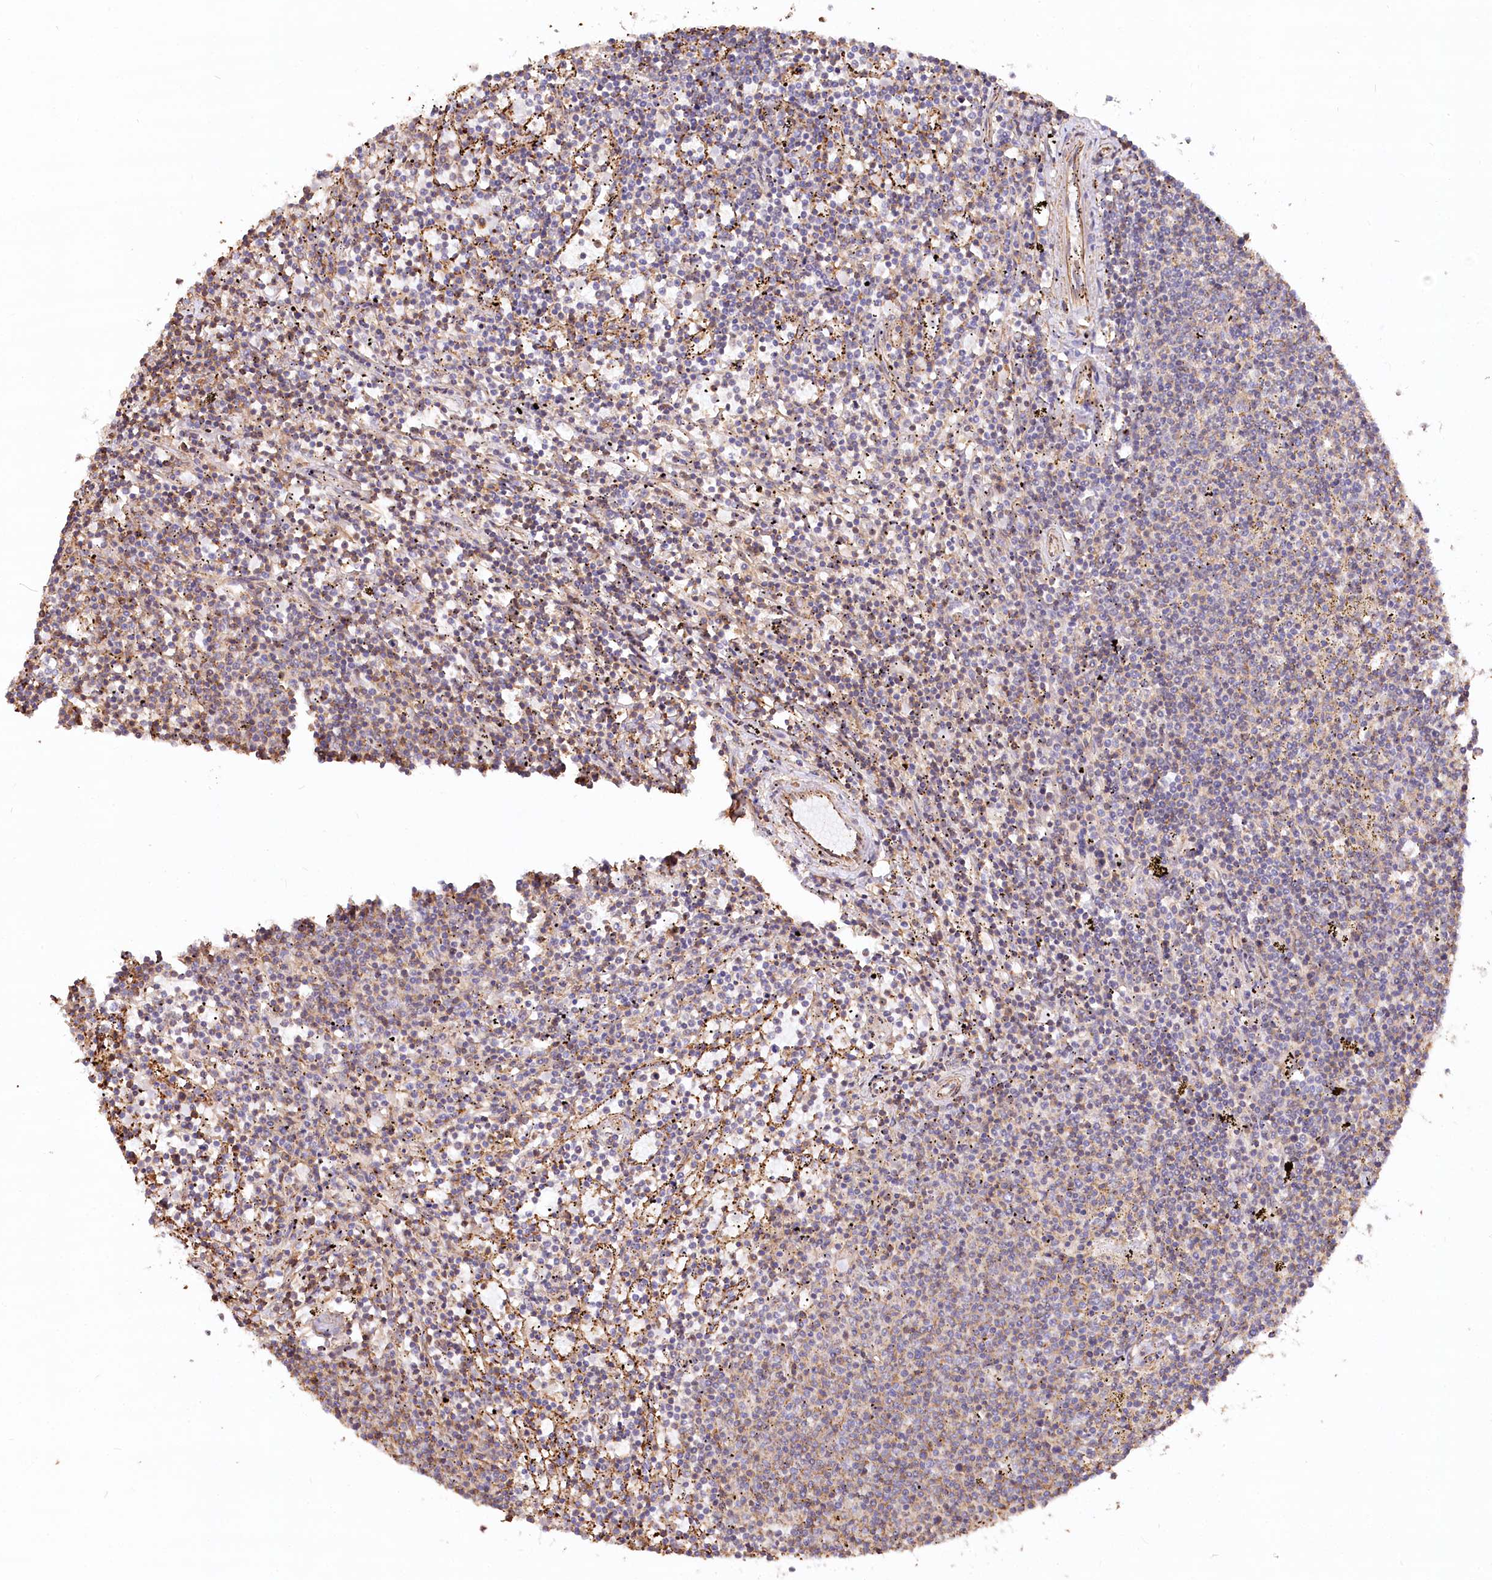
{"staining": {"intensity": "weak", "quantity": "<25%", "location": "cytoplasmic/membranous"}, "tissue": "lymphoma", "cell_type": "Tumor cells", "image_type": "cancer", "snomed": [{"axis": "morphology", "description": "Malignant lymphoma, non-Hodgkin's type, Low grade"}, {"axis": "topography", "description": "Spleen"}], "caption": "The micrograph demonstrates no staining of tumor cells in lymphoma. (Brightfield microscopy of DAB (3,3'-diaminobenzidine) IHC at high magnification).", "gene": "WDR36", "patient": {"sex": "female", "age": 50}}